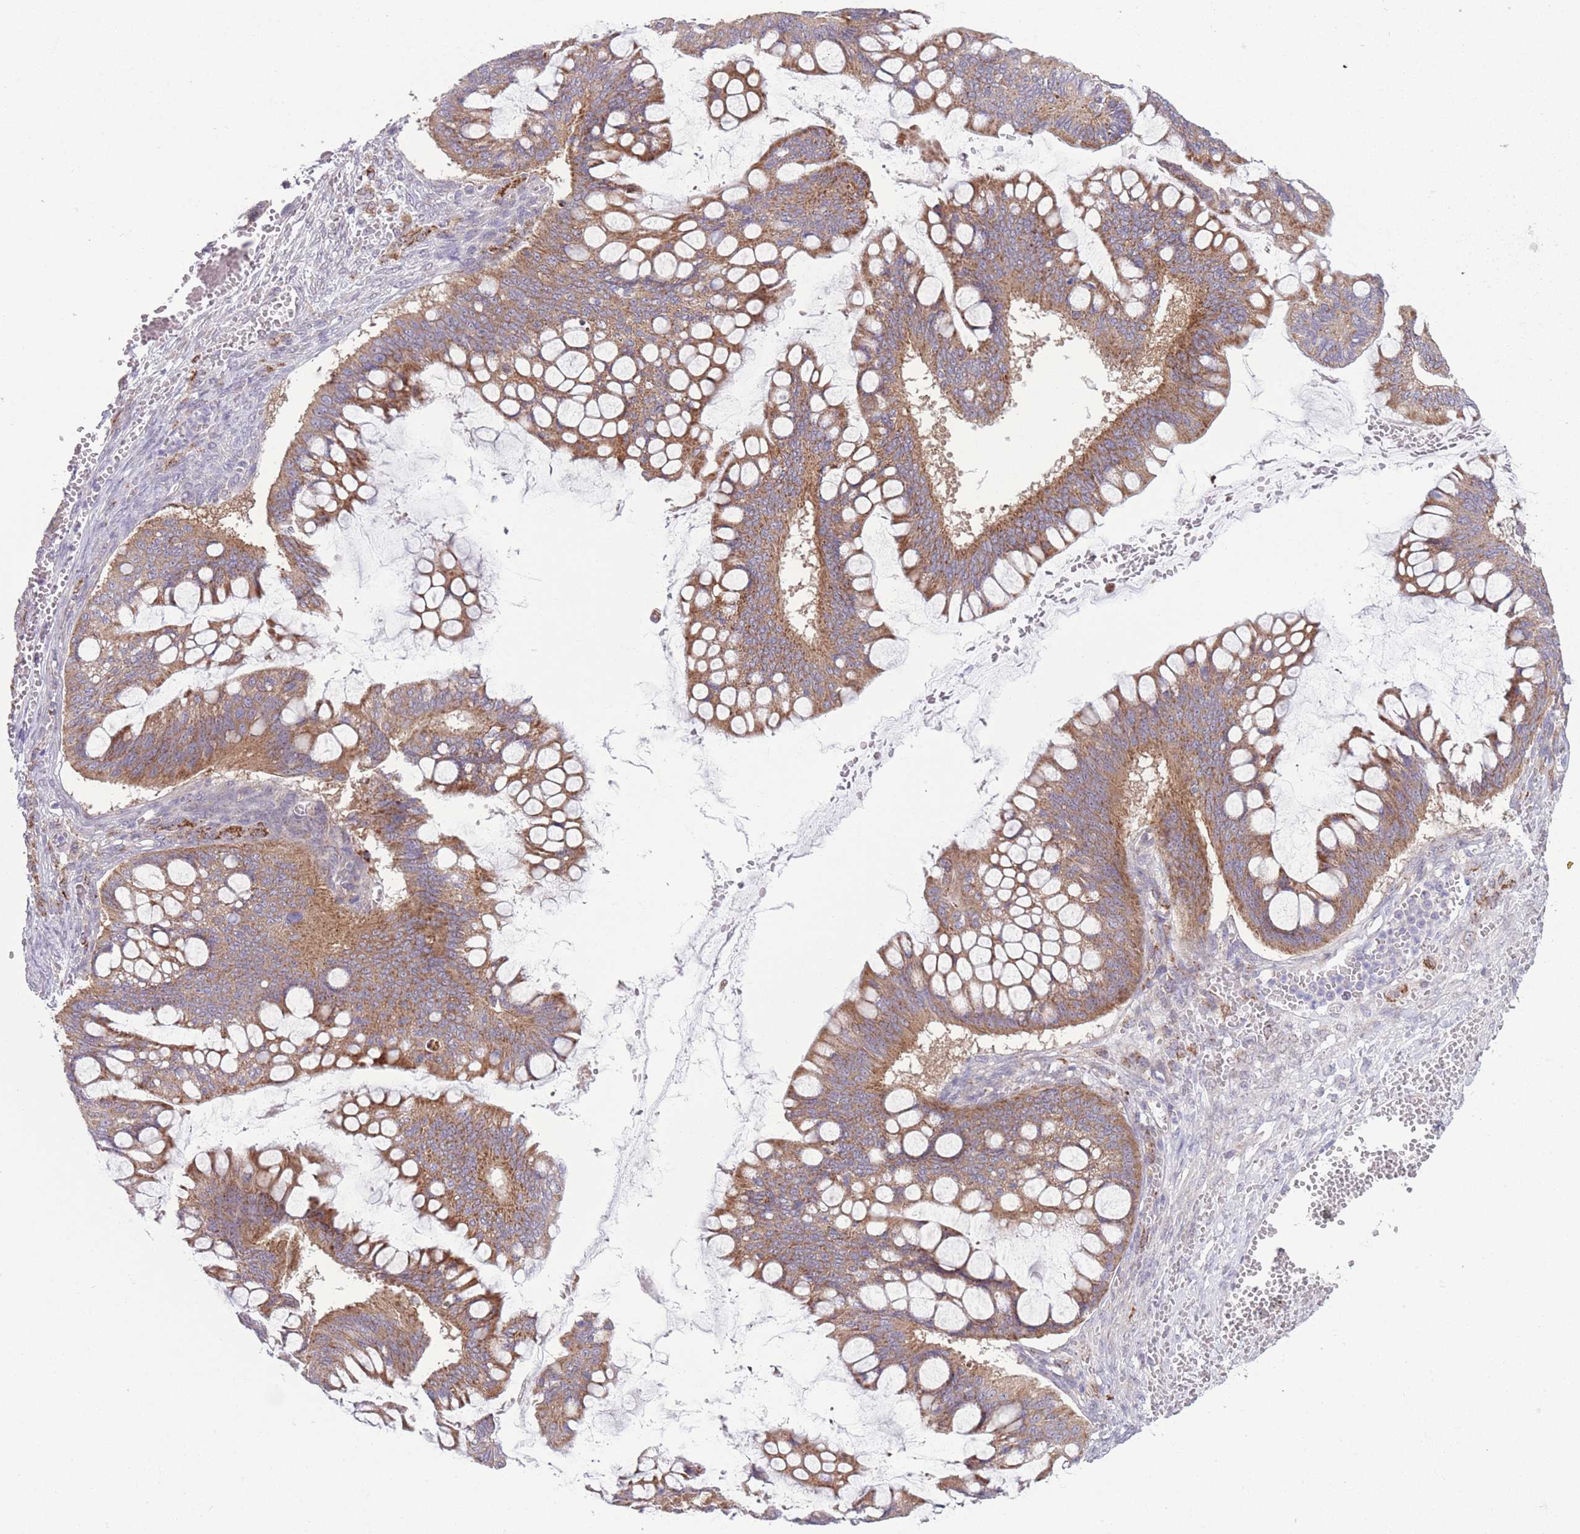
{"staining": {"intensity": "moderate", "quantity": ">75%", "location": "cytoplasmic/membranous"}, "tissue": "ovarian cancer", "cell_type": "Tumor cells", "image_type": "cancer", "snomed": [{"axis": "morphology", "description": "Cystadenocarcinoma, mucinous, NOS"}, {"axis": "topography", "description": "Ovary"}], "caption": "Ovarian mucinous cystadenocarcinoma tissue displays moderate cytoplasmic/membranous staining in about >75% of tumor cells, visualized by immunohistochemistry. (DAB (3,3'-diaminobenzidine) IHC, brown staining for protein, blue staining for nuclei).", "gene": "CCT6B", "patient": {"sex": "female", "age": 73}}